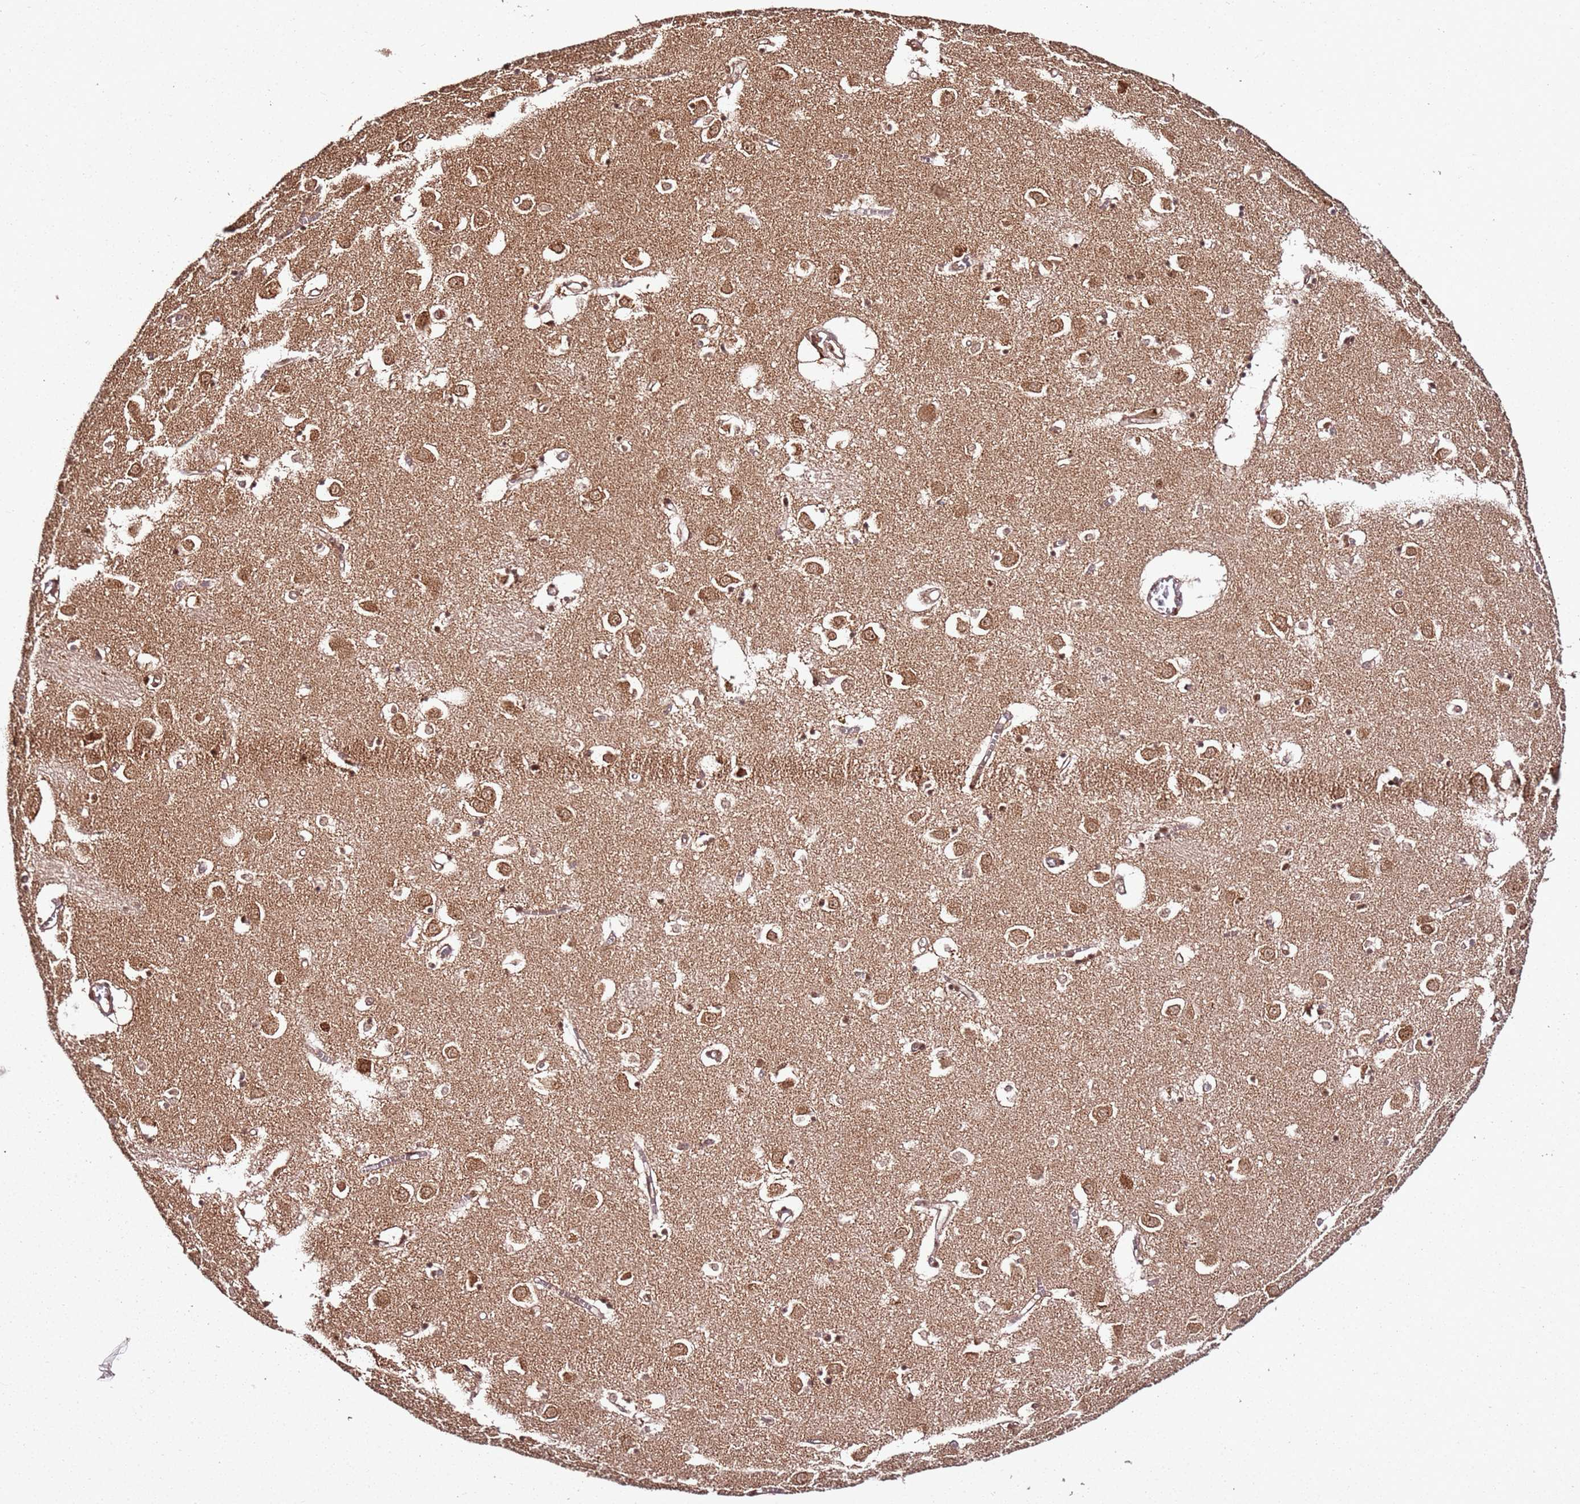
{"staining": {"intensity": "strong", "quantity": ">75%", "location": "nuclear"}, "tissue": "caudate", "cell_type": "Glial cells", "image_type": "normal", "snomed": [{"axis": "morphology", "description": "Normal tissue, NOS"}, {"axis": "topography", "description": "Lateral ventricle wall"}], "caption": "Immunohistochemical staining of unremarkable human caudate shows strong nuclear protein expression in about >75% of glial cells.", "gene": "XRN2", "patient": {"sex": "male", "age": 70}}